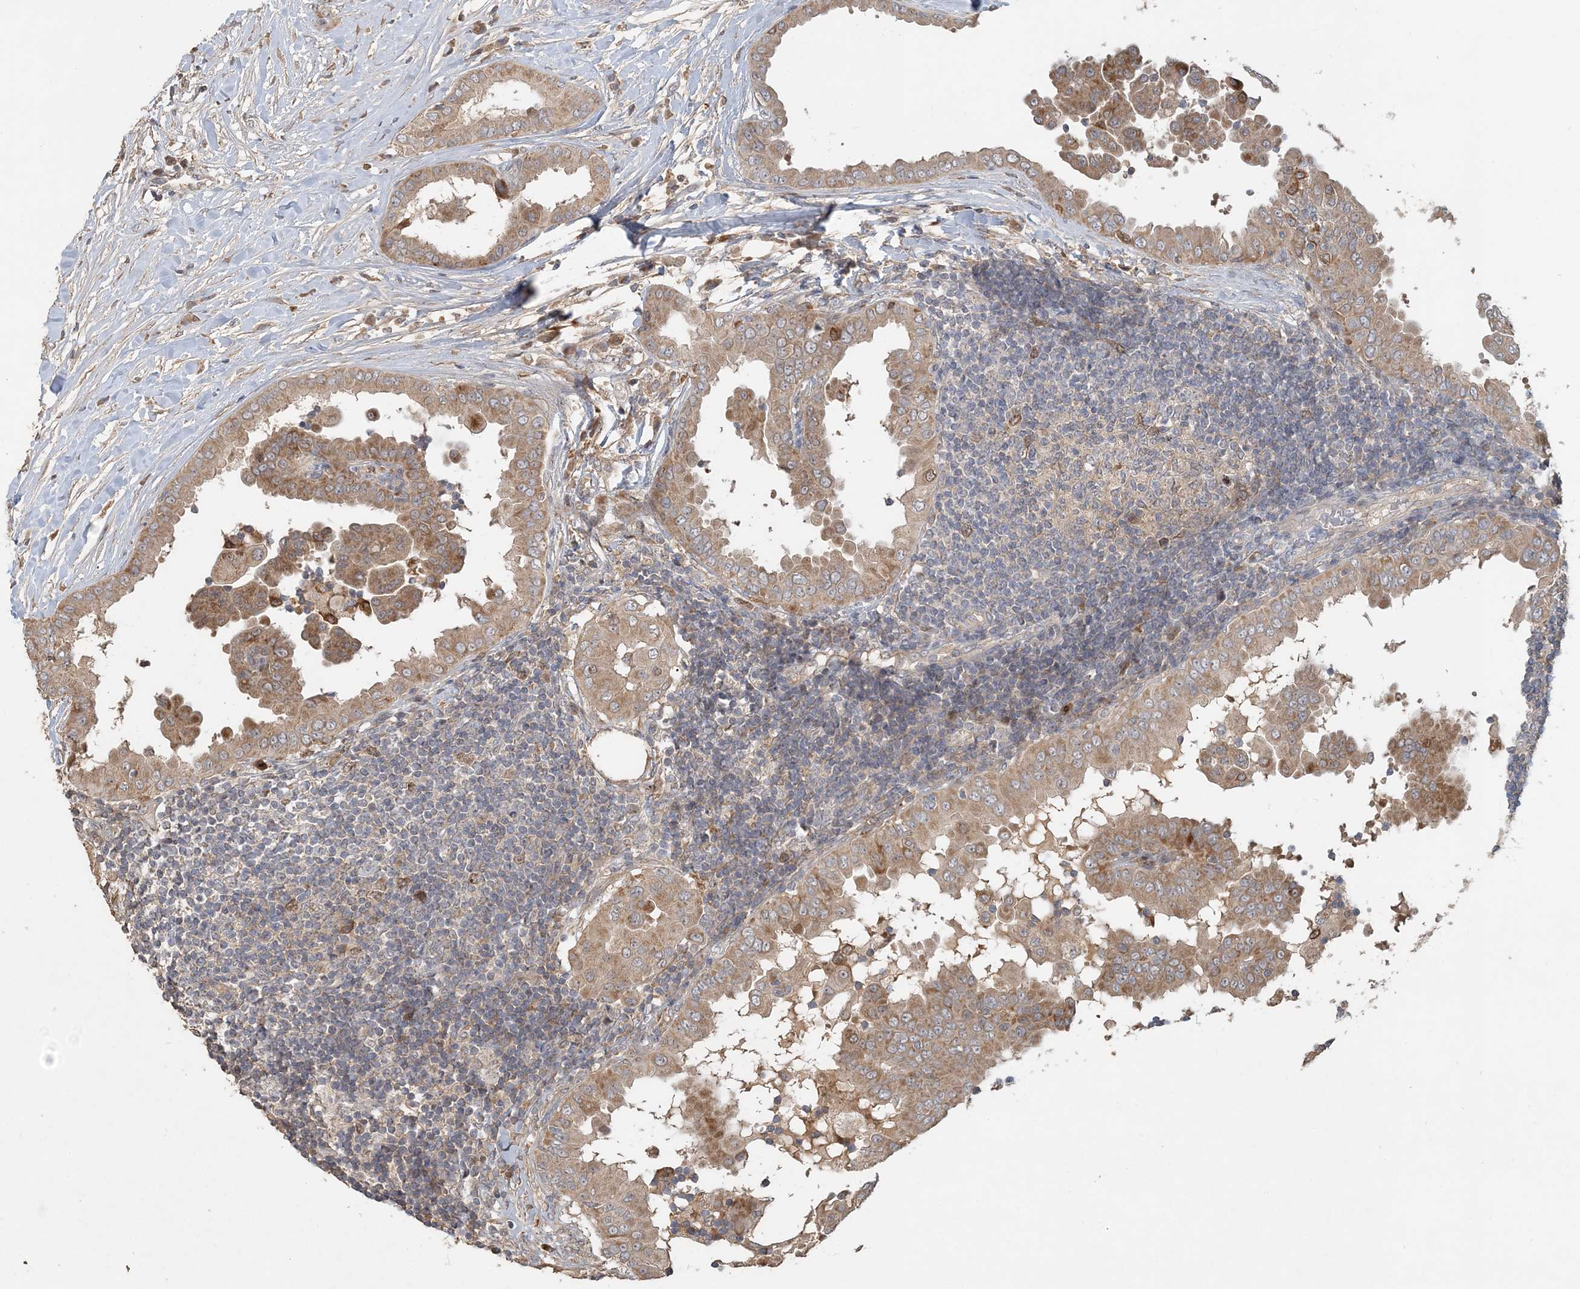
{"staining": {"intensity": "strong", "quantity": ">75%", "location": "cytoplasmic/membranous"}, "tissue": "thyroid cancer", "cell_type": "Tumor cells", "image_type": "cancer", "snomed": [{"axis": "morphology", "description": "Papillary adenocarcinoma, NOS"}, {"axis": "topography", "description": "Thyroid gland"}], "caption": "Immunohistochemistry photomicrograph of human papillary adenocarcinoma (thyroid) stained for a protein (brown), which demonstrates high levels of strong cytoplasmic/membranous positivity in about >75% of tumor cells.", "gene": "TRAIP", "patient": {"sex": "male", "age": 33}}